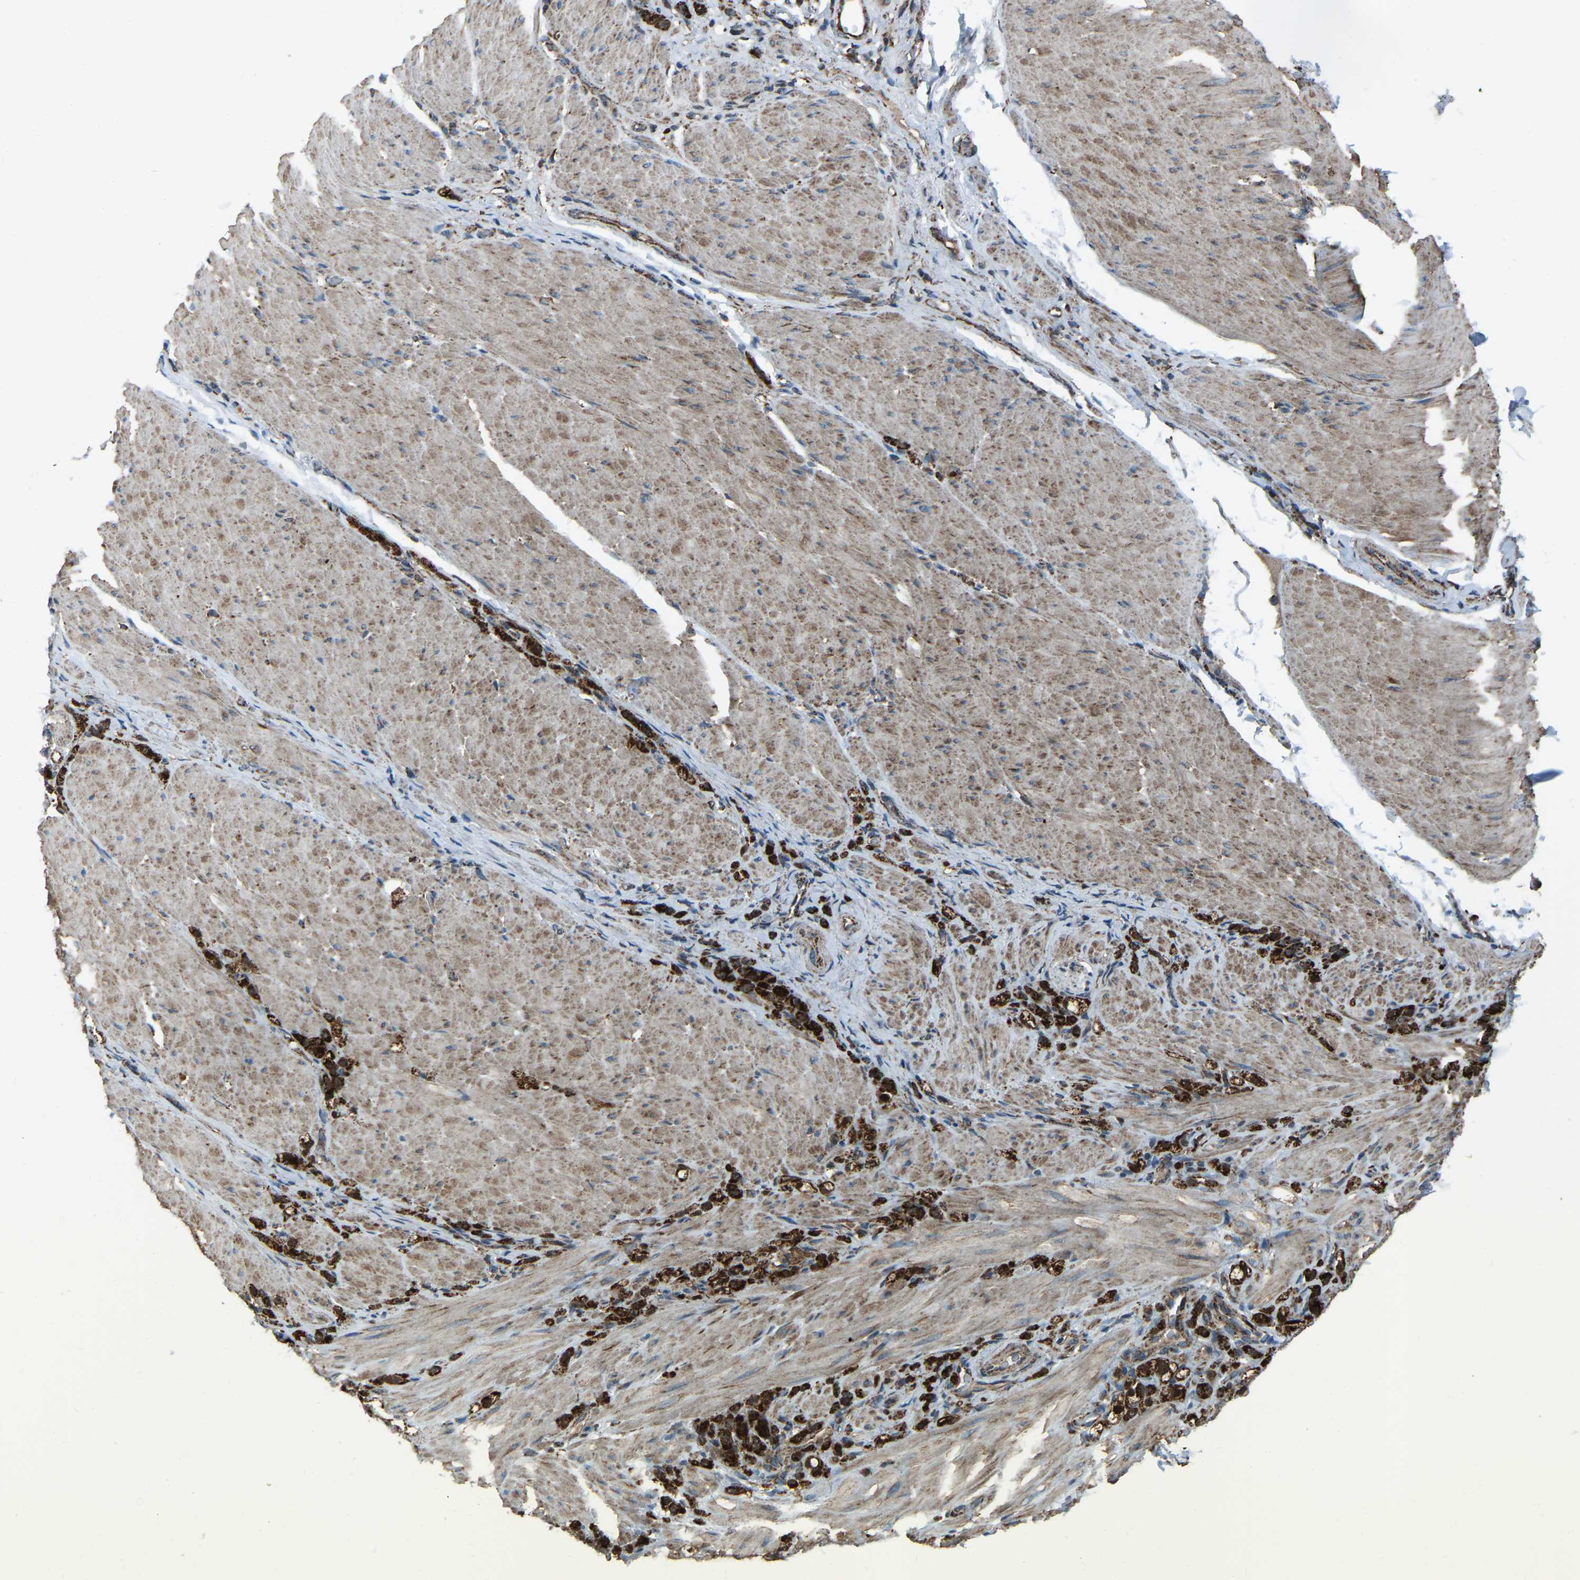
{"staining": {"intensity": "strong", "quantity": ">75%", "location": "cytoplasmic/membranous"}, "tissue": "stomach cancer", "cell_type": "Tumor cells", "image_type": "cancer", "snomed": [{"axis": "morphology", "description": "Normal tissue, NOS"}, {"axis": "morphology", "description": "Adenocarcinoma, NOS"}, {"axis": "topography", "description": "Stomach"}], "caption": "A brown stain labels strong cytoplasmic/membranous staining of a protein in human stomach cancer (adenocarcinoma) tumor cells.", "gene": "AKR1A1", "patient": {"sex": "male", "age": 82}}